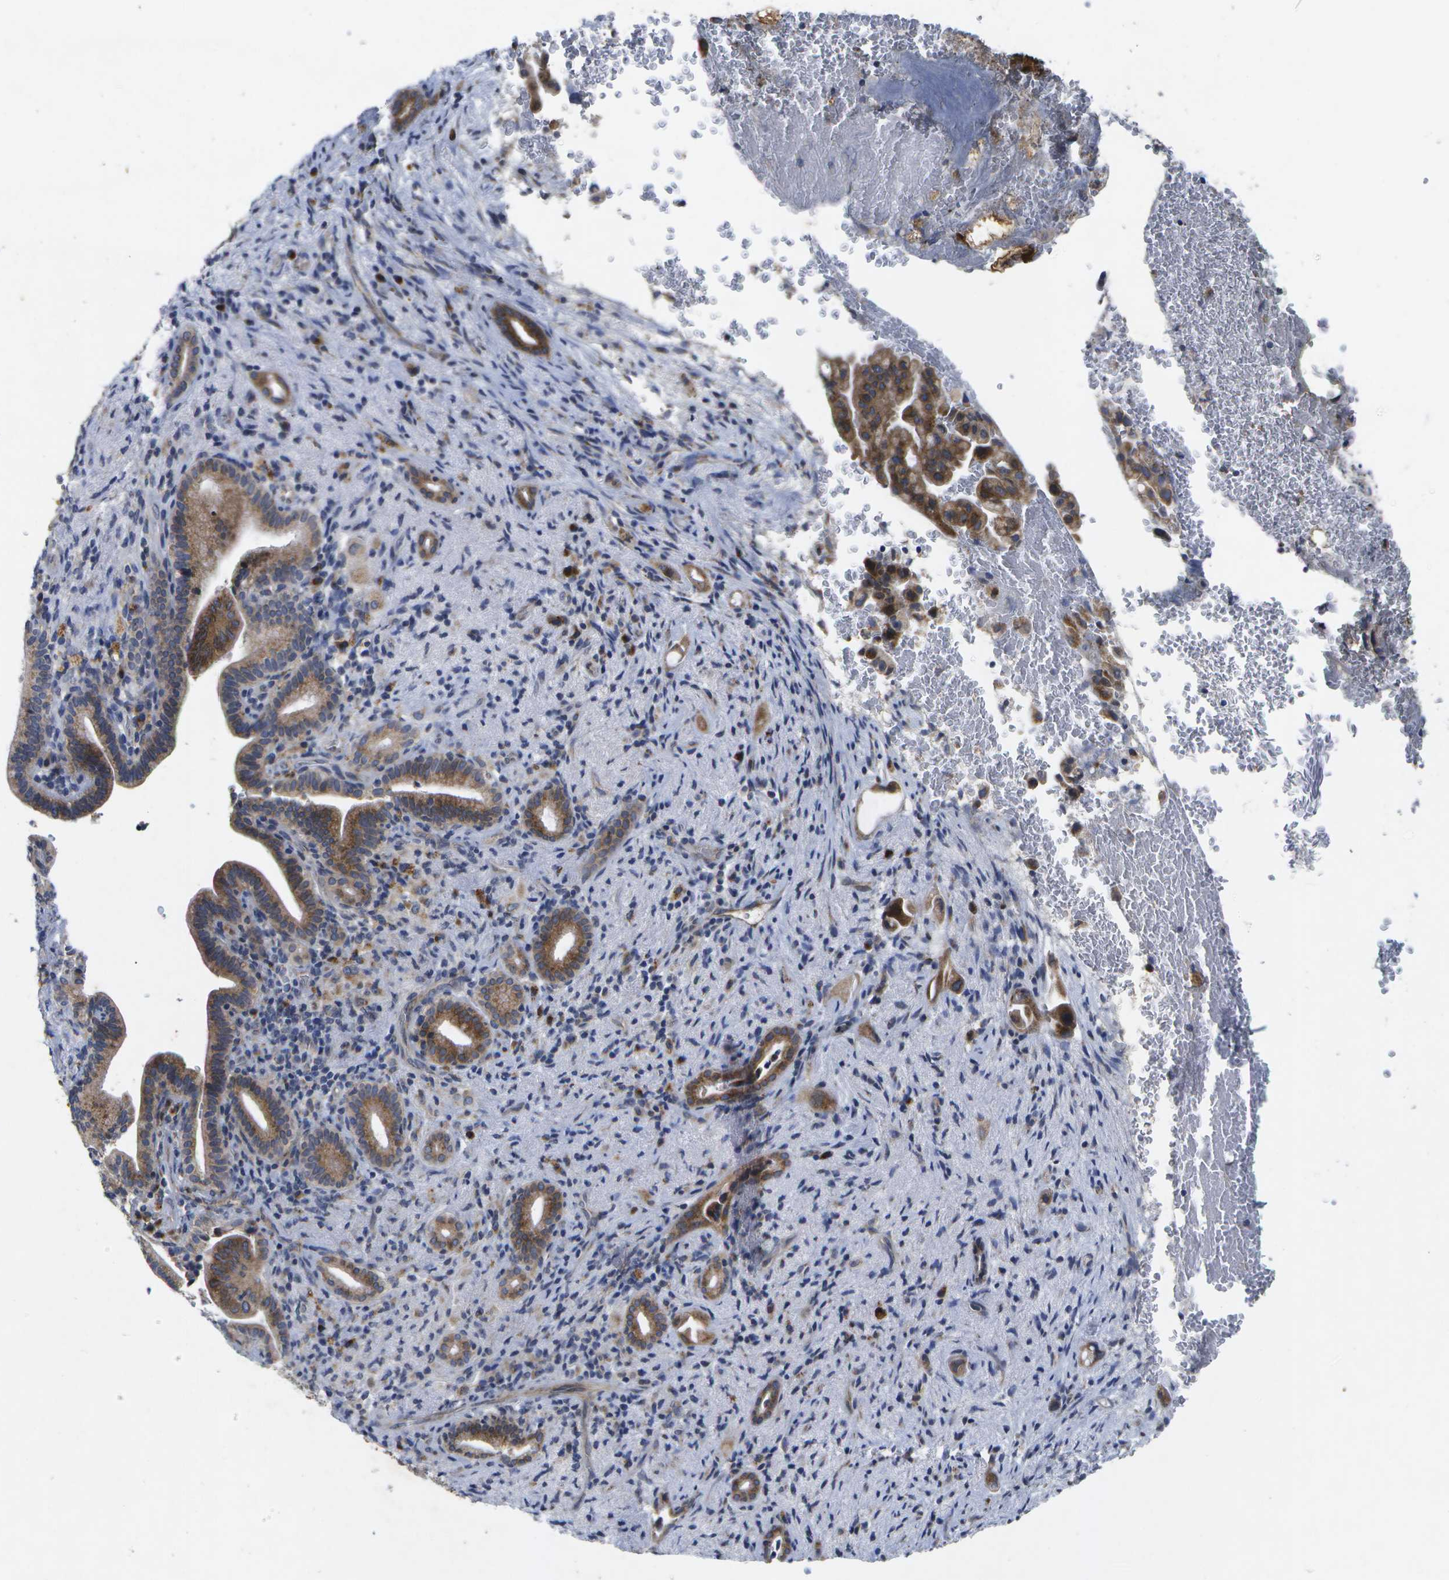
{"staining": {"intensity": "moderate", "quantity": ">75%", "location": "cytoplasmic/membranous"}, "tissue": "liver cancer", "cell_type": "Tumor cells", "image_type": "cancer", "snomed": [{"axis": "morphology", "description": "Cholangiocarcinoma"}, {"axis": "topography", "description": "Liver"}], "caption": "Immunohistochemical staining of liver cancer (cholangiocarcinoma) shows medium levels of moderate cytoplasmic/membranous staining in about >75% of tumor cells.", "gene": "KDELR1", "patient": {"sex": "female", "age": 68}}